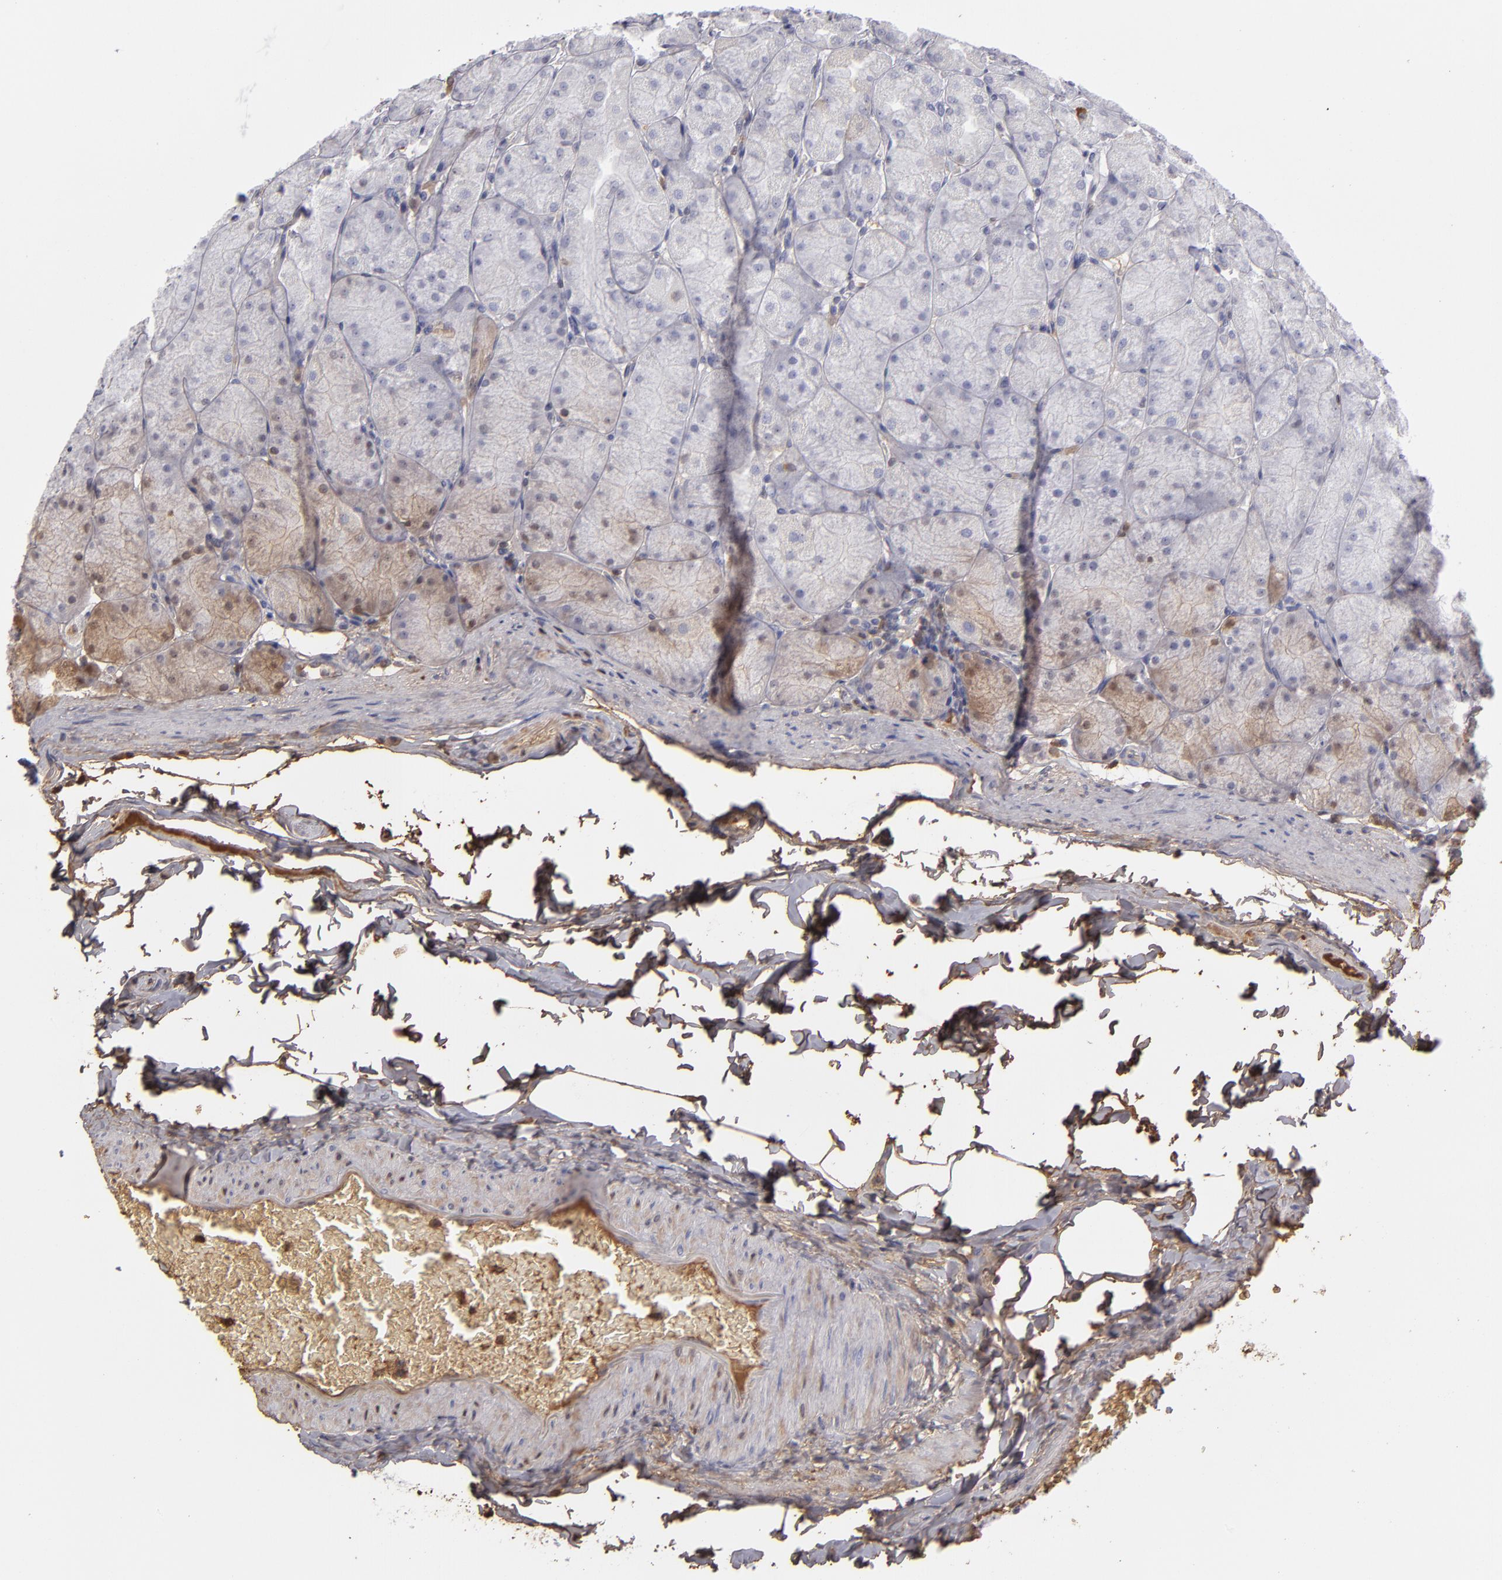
{"staining": {"intensity": "weak", "quantity": "<25%", "location": "cytoplasmic/membranous,nuclear"}, "tissue": "stomach", "cell_type": "Glandular cells", "image_type": "normal", "snomed": [{"axis": "morphology", "description": "Normal tissue, NOS"}, {"axis": "topography", "description": "Stomach, upper"}], "caption": "High magnification brightfield microscopy of normal stomach stained with DAB (3,3'-diaminobenzidine) (brown) and counterstained with hematoxylin (blue): glandular cells show no significant staining. Nuclei are stained in blue.", "gene": "SERPINA1", "patient": {"sex": "female", "age": 56}}